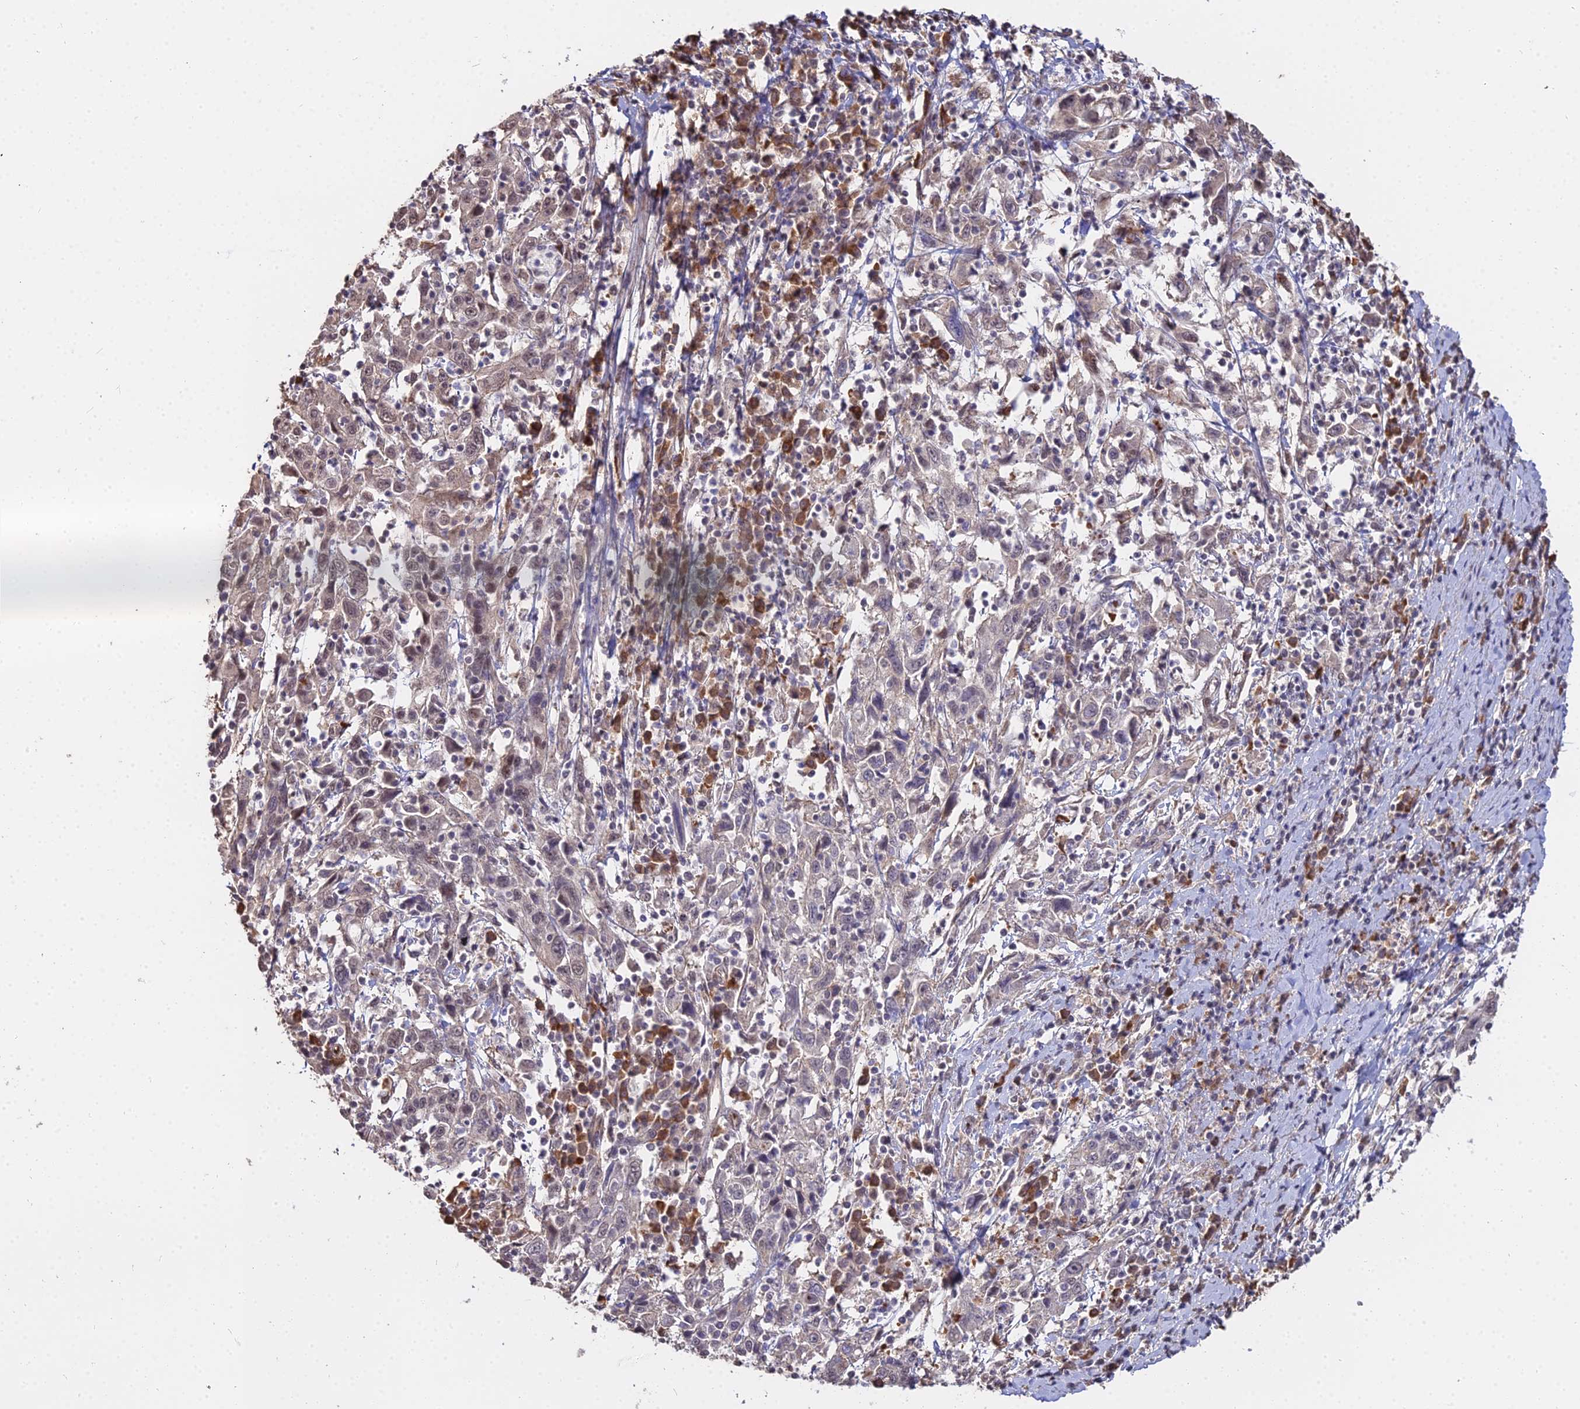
{"staining": {"intensity": "weak", "quantity": "<25%", "location": "nuclear"}, "tissue": "cervical cancer", "cell_type": "Tumor cells", "image_type": "cancer", "snomed": [{"axis": "morphology", "description": "Squamous cell carcinoma, NOS"}, {"axis": "topography", "description": "Cervix"}], "caption": "Immunohistochemistry histopathology image of neoplastic tissue: human cervical cancer (squamous cell carcinoma) stained with DAB (3,3'-diaminobenzidine) exhibits no significant protein positivity in tumor cells.", "gene": "ZDBF2", "patient": {"sex": "female", "age": 46}}